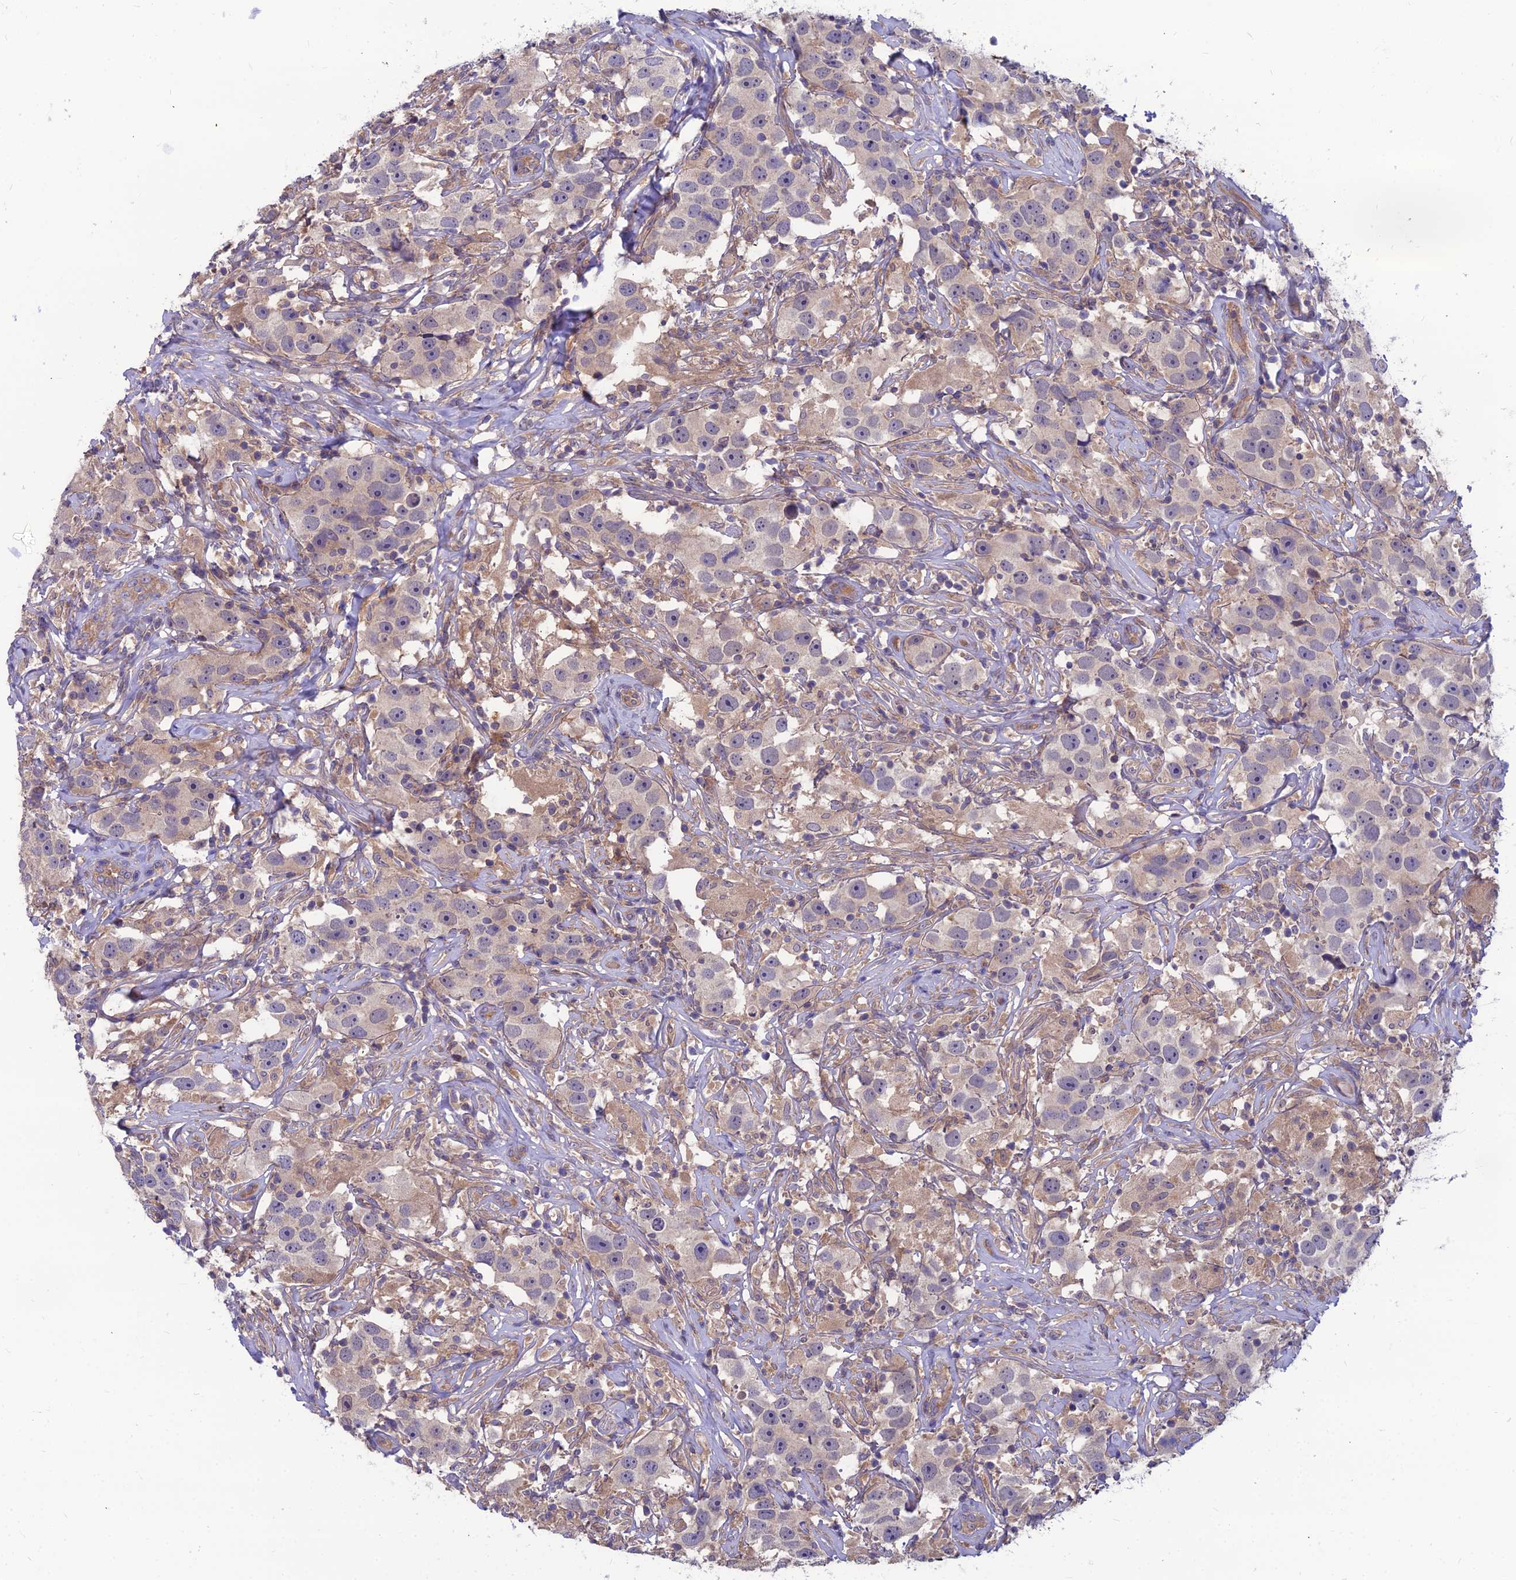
{"staining": {"intensity": "negative", "quantity": "none", "location": "none"}, "tissue": "testis cancer", "cell_type": "Tumor cells", "image_type": "cancer", "snomed": [{"axis": "morphology", "description": "Seminoma, NOS"}, {"axis": "topography", "description": "Testis"}], "caption": "Tumor cells show no significant positivity in testis seminoma.", "gene": "MVD", "patient": {"sex": "male", "age": 49}}